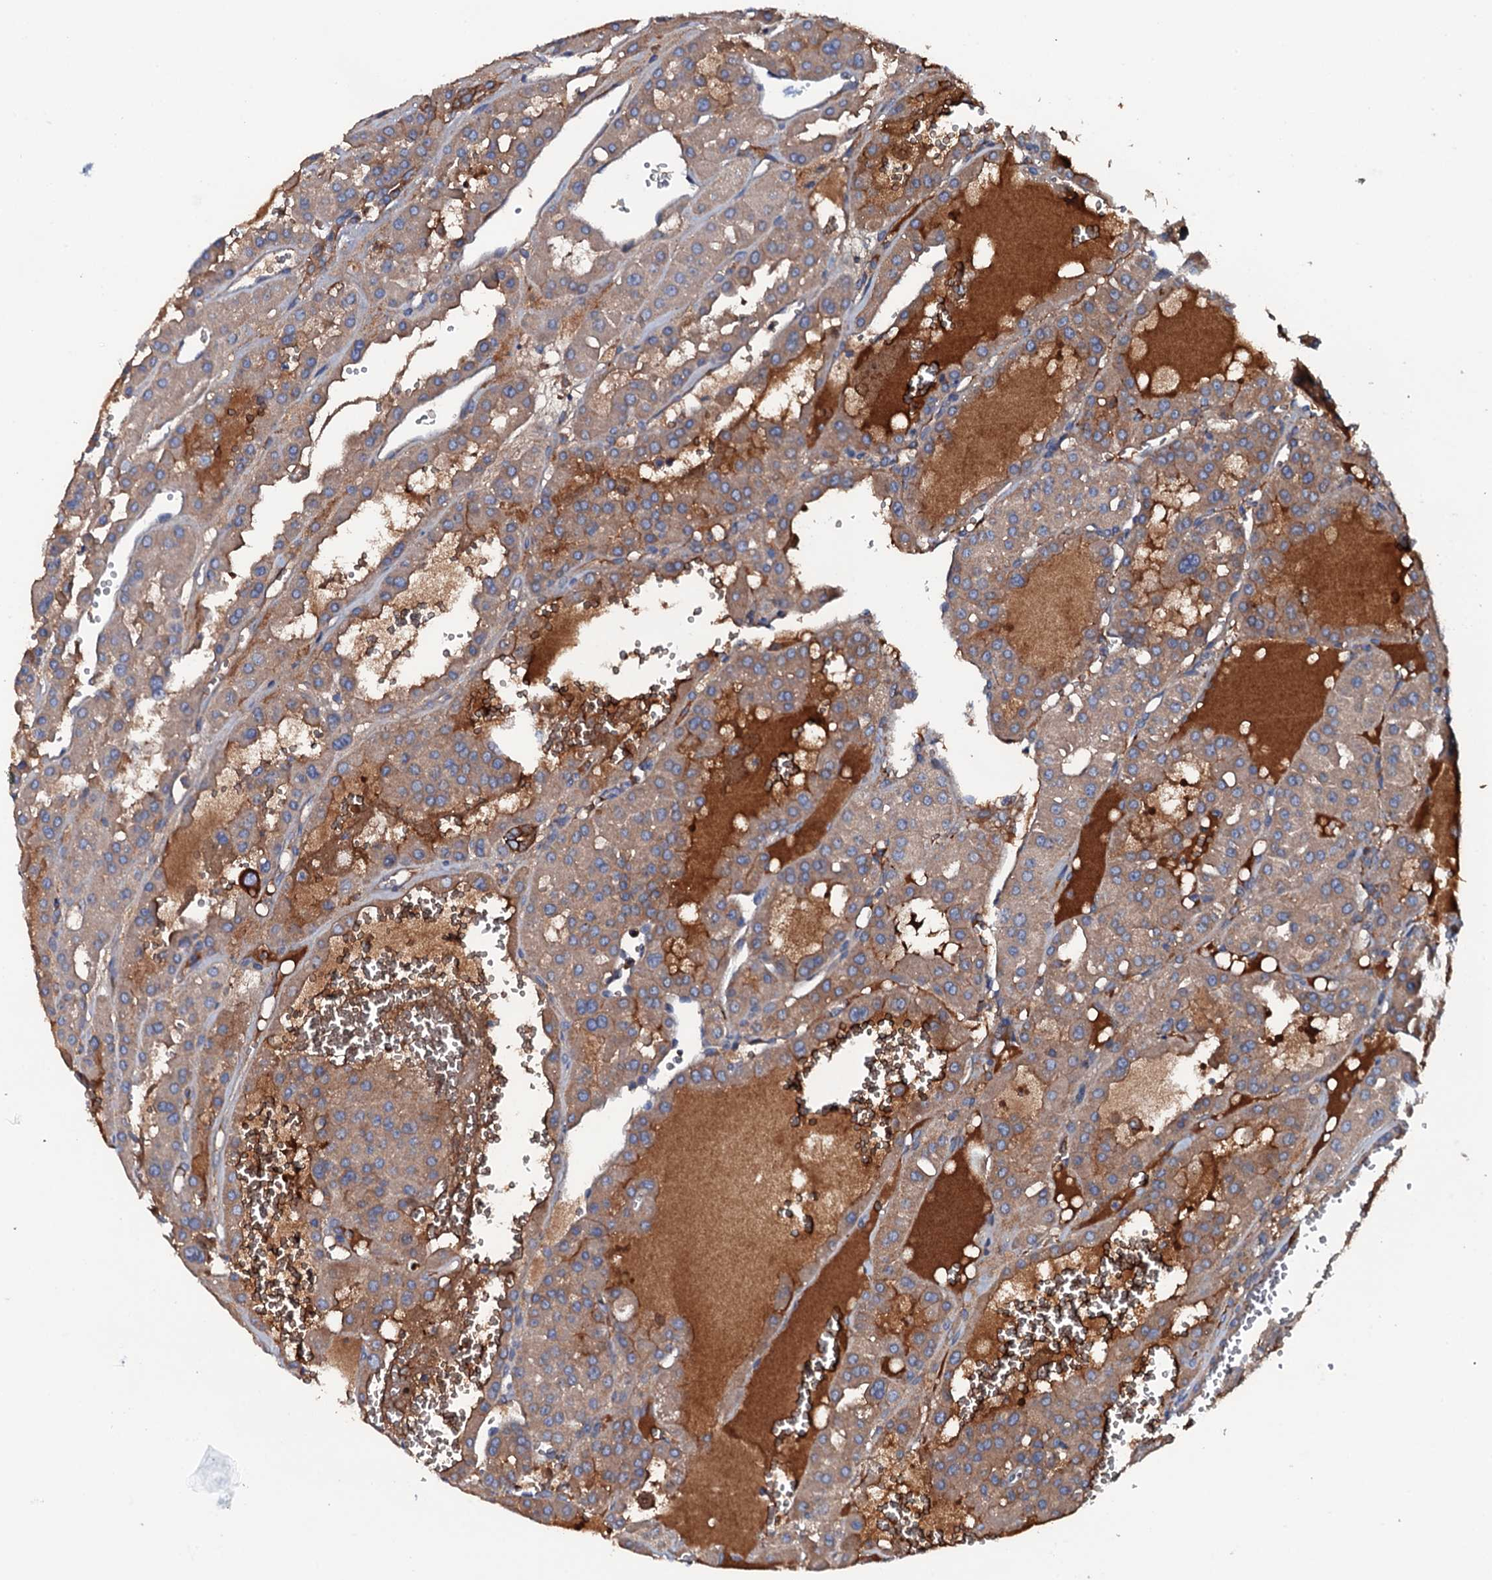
{"staining": {"intensity": "strong", "quantity": "25%-75%", "location": "cytoplasmic/membranous"}, "tissue": "renal cancer", "cell_type": "Tumor cells", "image_type": "cancer", "snomed": [{"axis": "morphology", "description": "Carcinoma, NOS"}, {"axis": "topography", "description": "Kidney"}], "caption": "Renal carcinoma was stained to show a protein in brown. There is high levels of strong cytoplasmic/membranous staining in about 25%-75% of tumor cells.", "gene": "NEK1", "patient": {"sex": "female", "age": 75}}